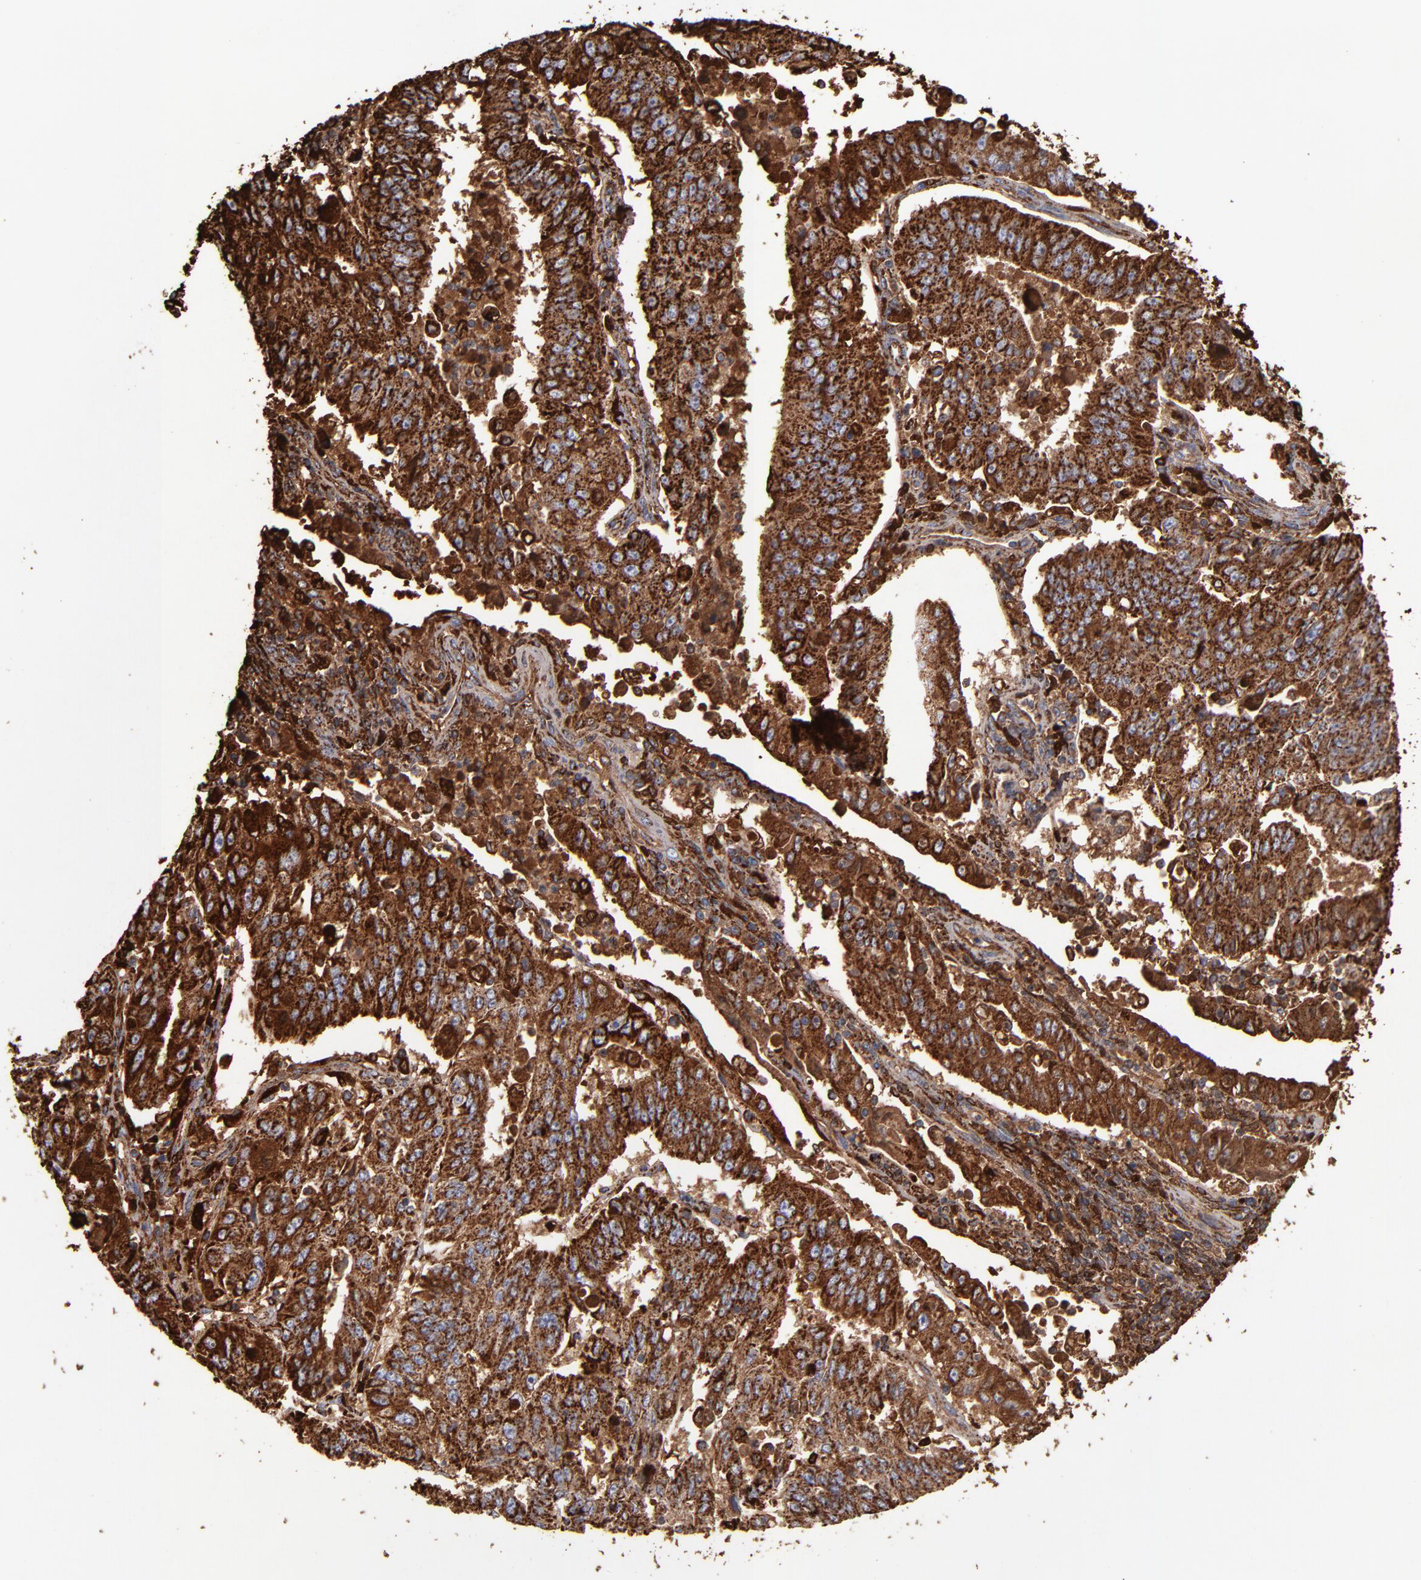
{"staining": {"intensity": "strong", "quantity": ">75%", "location": "cytoplasmic/membranous"}, "tissue": "endometrial cancer", "cell_type": "Tumor cells", "image_type": "cancer", "snomed": [{"axis": "morphology", "description": "Adenocarcinoma, NOS"}, {"axis": "topography", "description": "Endometrium"}], "caption": "A brown stain shows strong cytoplasmic/membranous expression of a protein in human endometrial cancer tumor cells. Using DAB (3,3'-diaminobenzidine) (brown) and hematoxylin (blue) stains, captured at high magnification using brightfield microscopy.", "gene": "SOD2", "patient": {"sex": "female", "age": 42}}